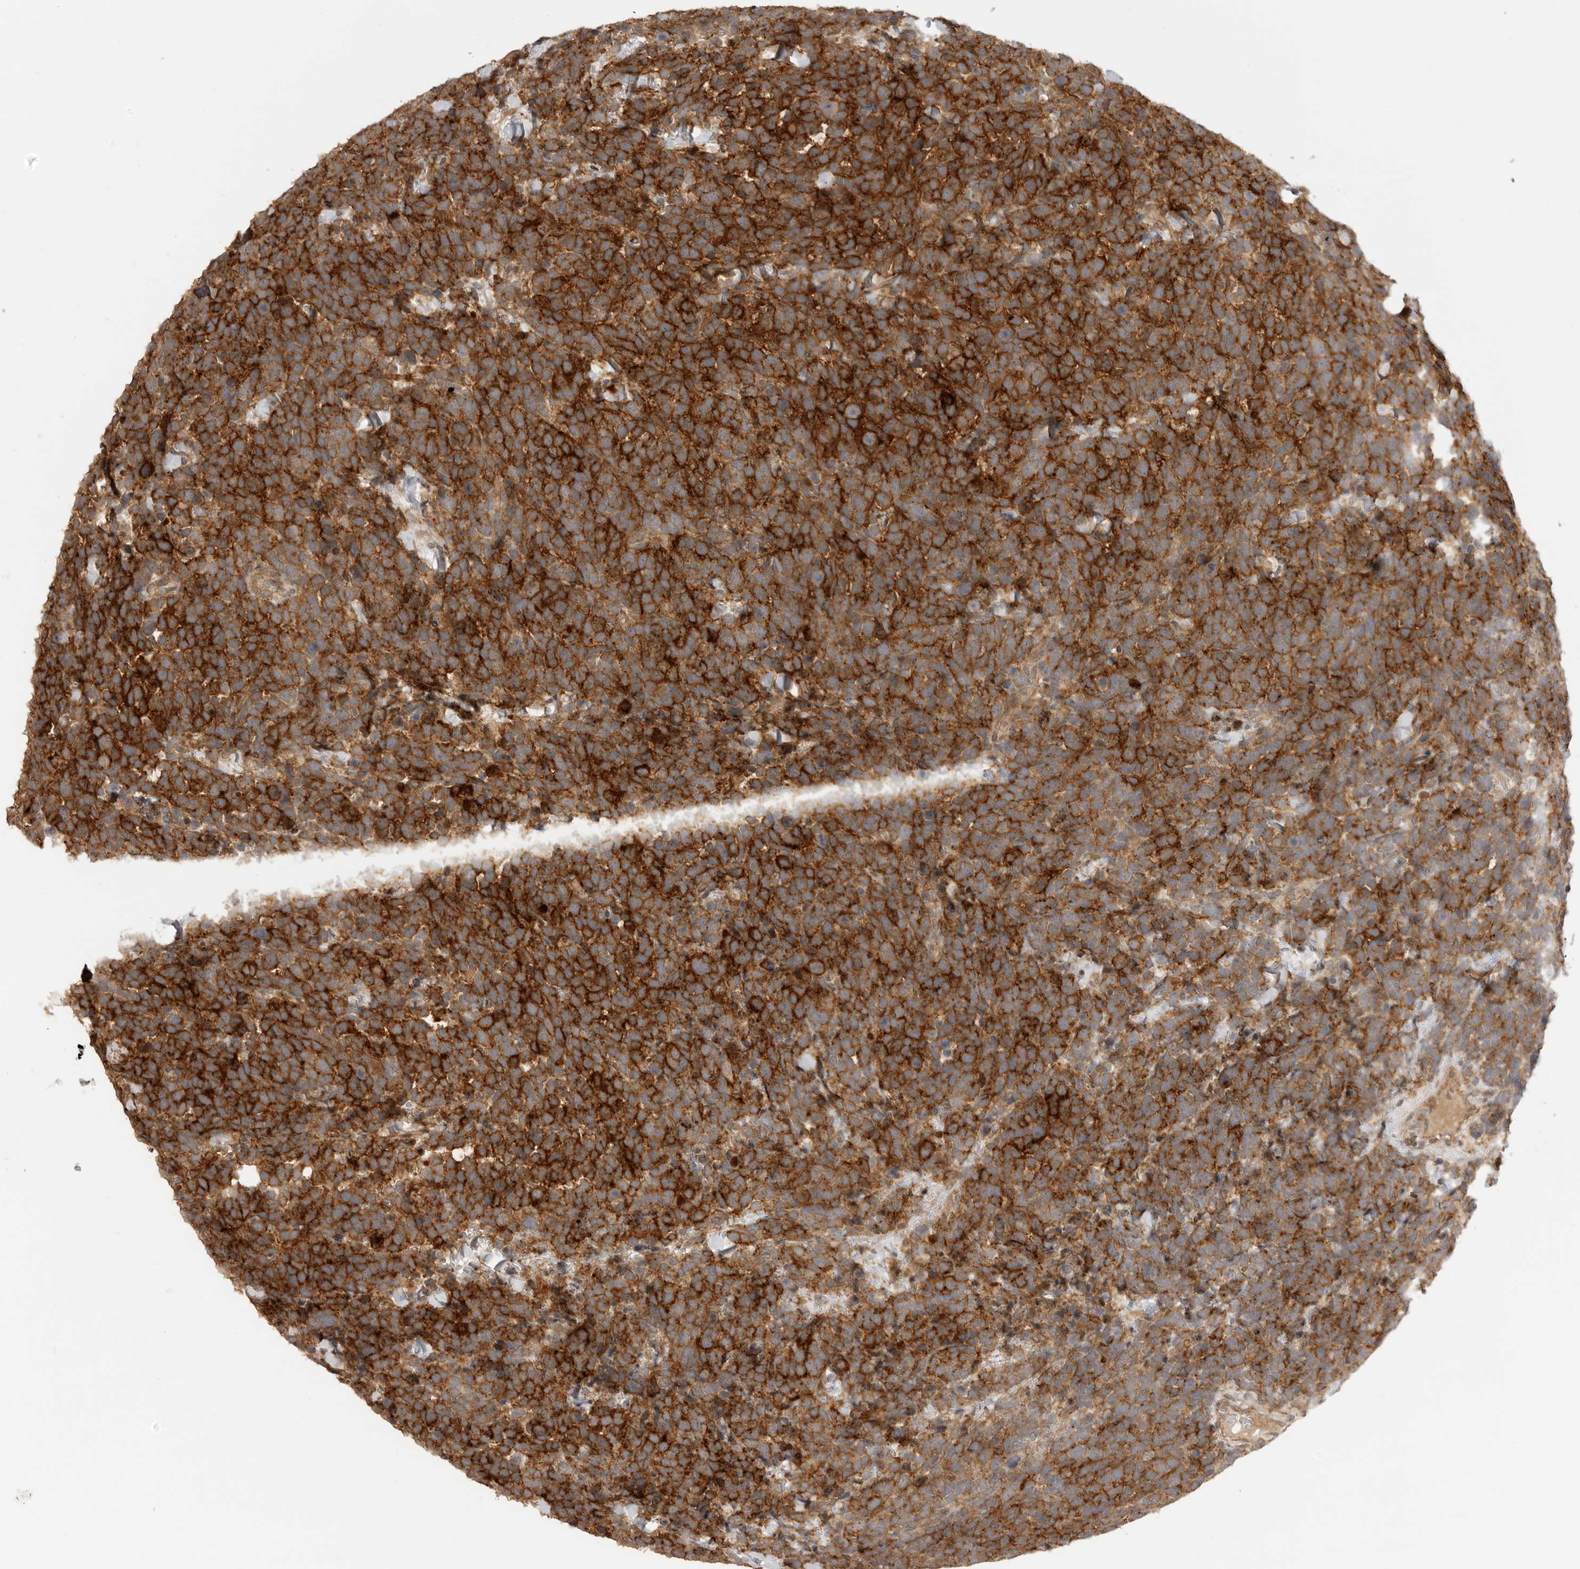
{"staining": {"intensity": "strong", "quantity": ">75%", "location": "cytoplasmic/membranous"}, "tissue": "urothelial cancer", "cell_type": "Tumor cells", "image_type": "cancer", "snomed": [{"axis": "morphology", "description": "Urothelial carcinoma, High grade"}, {"axis": "topography", "description": "Urinary bladder"}], "caption": "IHC of human urothelial cancer displays high levels of strong cytoplasmic/membranous expression in about >75% of tumor cells.", "gene": "GPC2", "patient": {"sex": "female", "age": 82}}